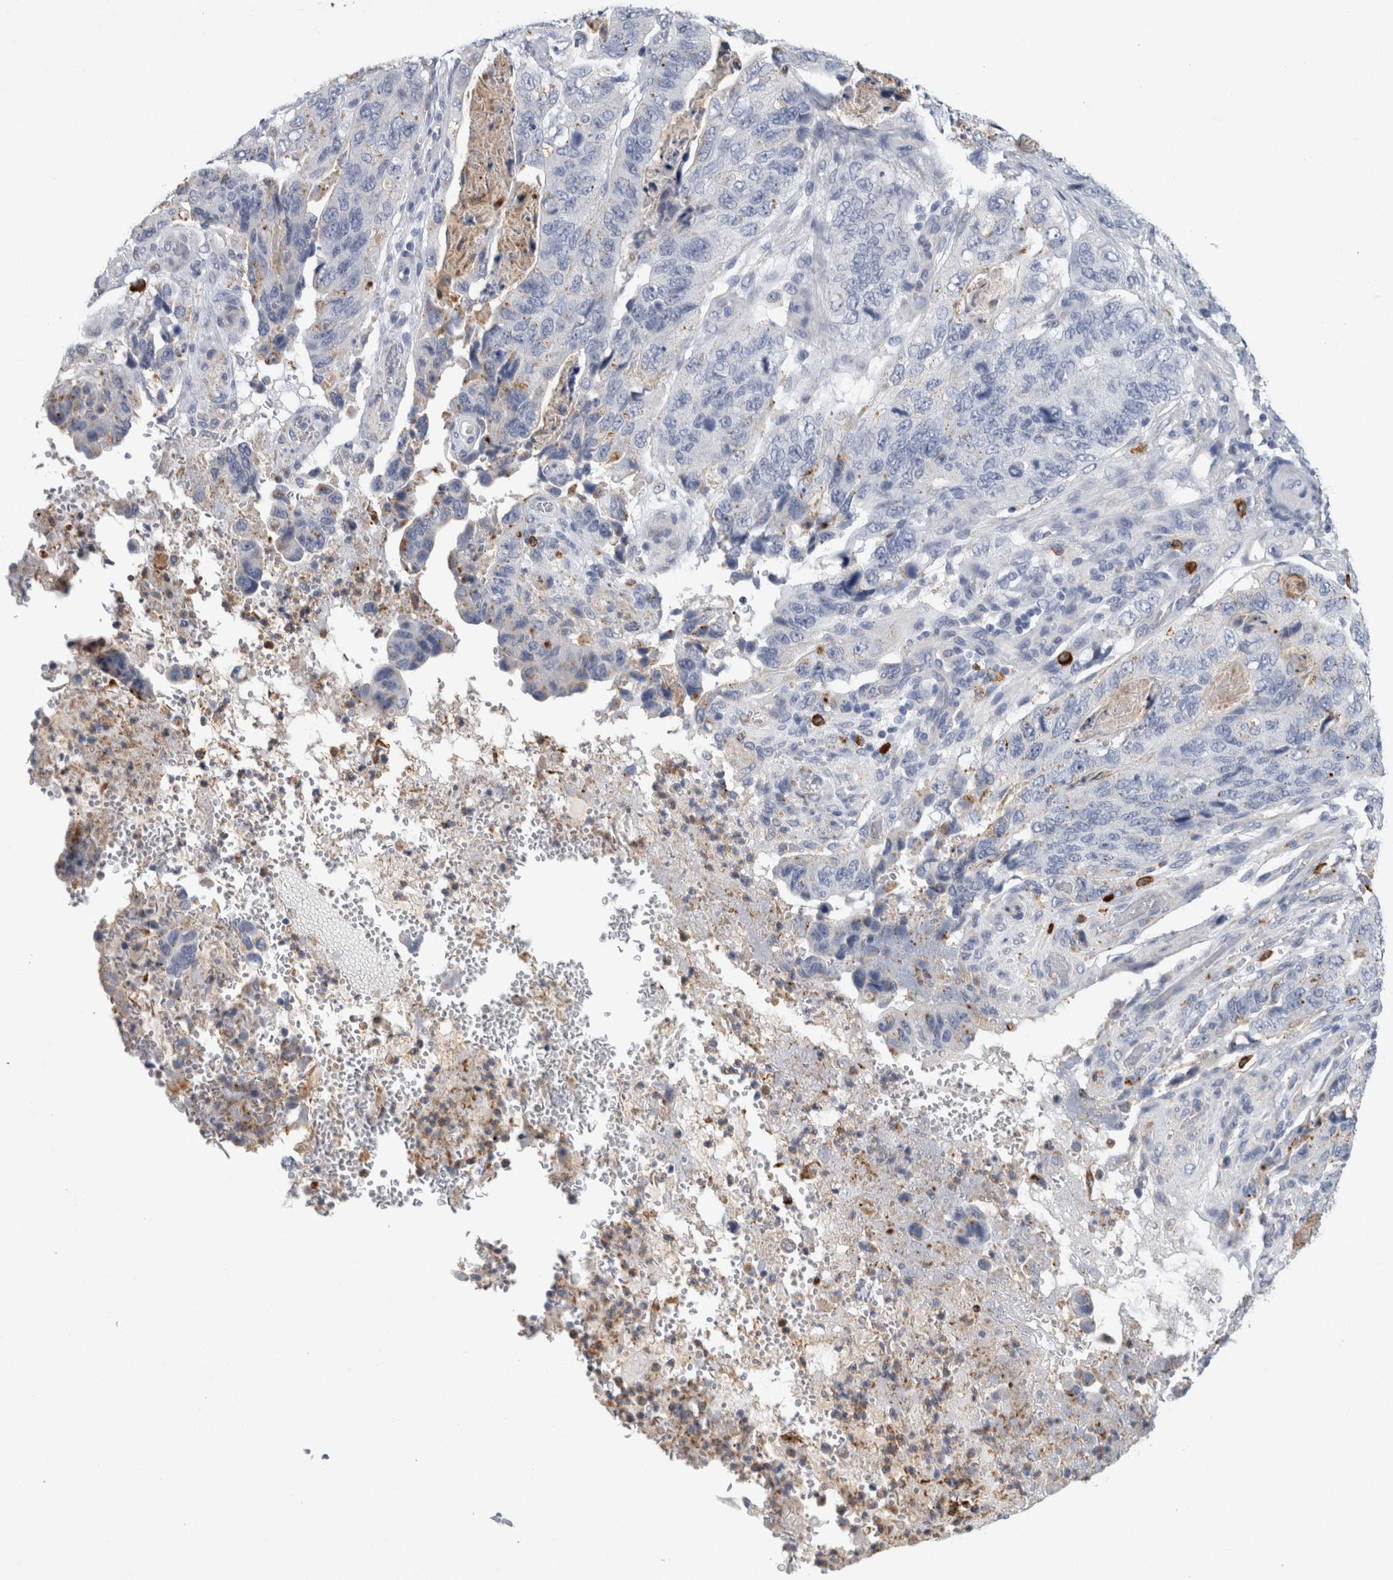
{"staining": {"intensity": "negative", "quantity": "none", "location": "none"}, "tissue": "stomach cancer", "cell_type": "Tumor cells", "image_type": "cancer", "snomed": [{"axis": "morphology", "description": "Adenocarcinoma, NOS"}, {"axis": "topography", "description": "Stomach"}], "caption": "Stomach cancer stained for a protein using immunohistochemistry (IHC) shows no expression tumor cells.", "gene": "CD63", "patient": {"sex": "female", "age": 89}}